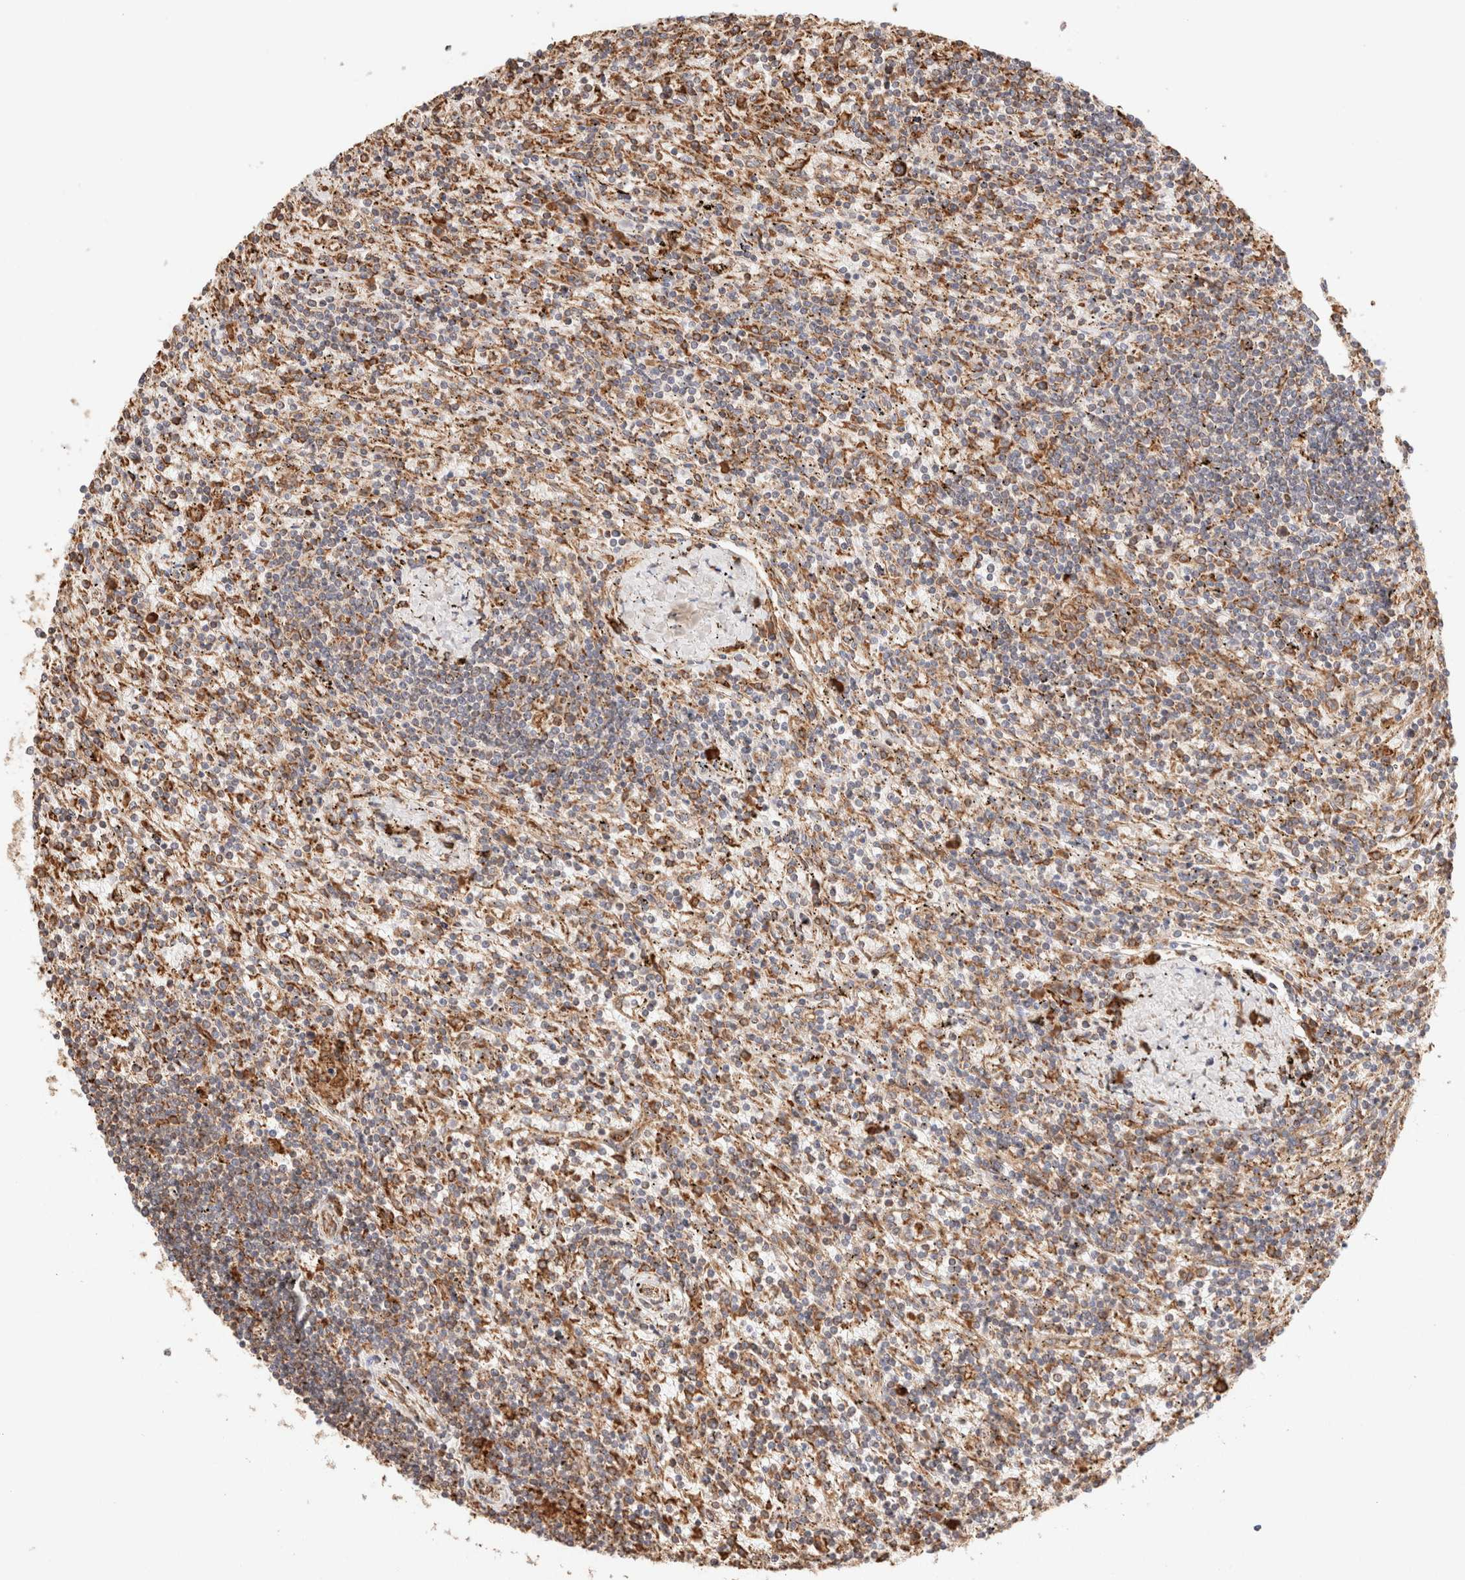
{"staining": {"intensity": "moderate", "quantity": "25%-75%", "location": "cytoplasmic/membranous"}, "tissue": "lymphoma", "cell_type": "Tumor cells", "image_type": "cancer", "snomed": [{"axis": "morphology", "description": "Malignant lymphoma, non-Hodgkin's type, Low grade"}, {"axis": "topography", "description": "Spleen"}], "caption": "High-power microscopy captured an immunohistochemistry micrograph of lymphoma, revealing moderate cytoplasmic/membranous expression in about 25%-75% of tumor cells. Nuclei are stained in blue.", "gene": "FER", "patient": {"sex": "male", "age": 76}}